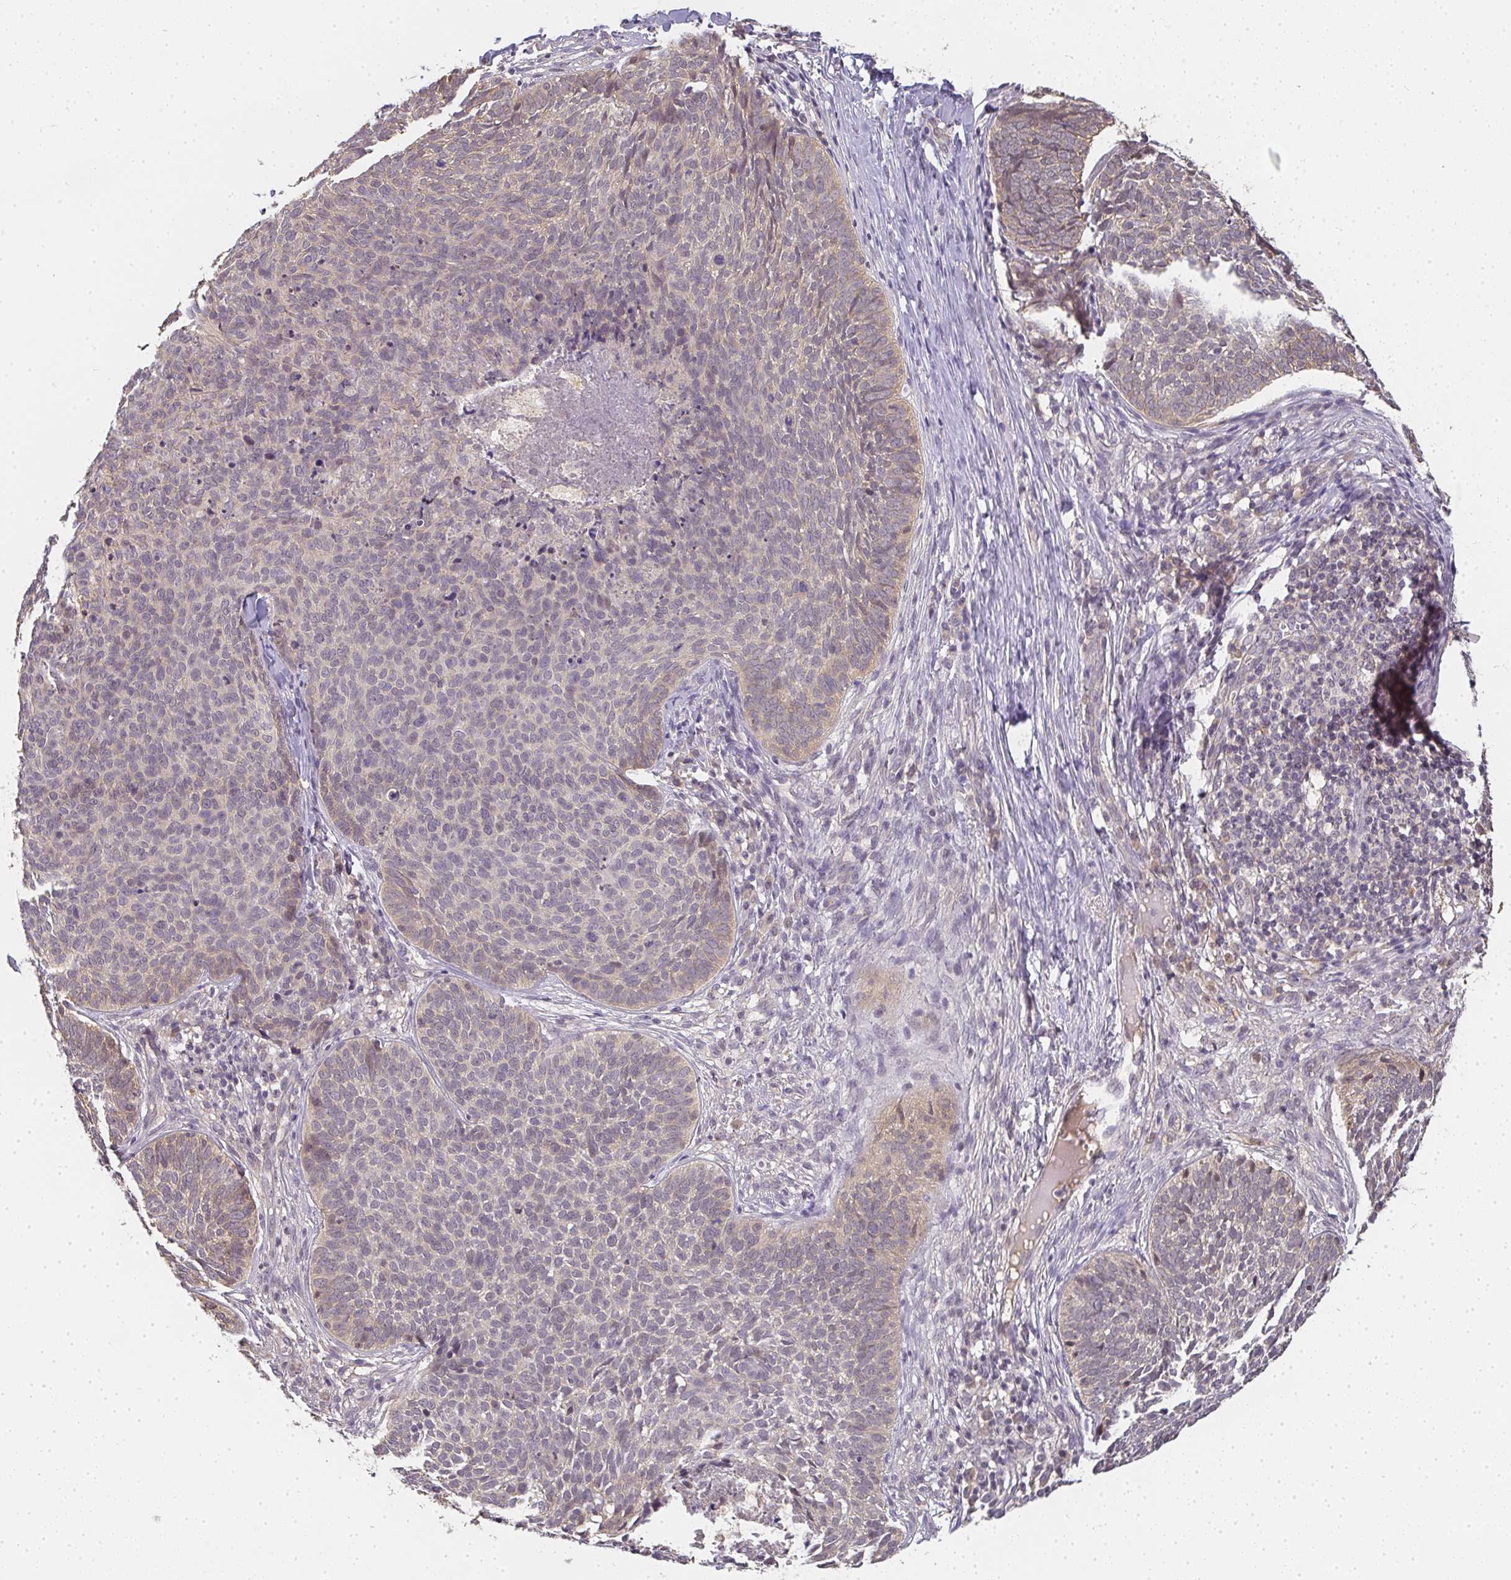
{"staining": {"intensity": "negative", "quantity": "none", "location": "none"}, "tissue": "skin cancer", "cell_type": "Tumor cells", "image_type": "cancer", "snomed": [{"axis": "morphology", "description": "Basal cell carcinoma"}, {"axis": "topography", "description": "Skin"}, {"axis": "topography", "description": "Skin of face"}], "caption": "An IHC photomicrograph of skin cancer is shown. There is no staining in tumor cells of skin cancer.", "gene": "SLC35B3", "patient": {"sex": "male", "age": 56}}